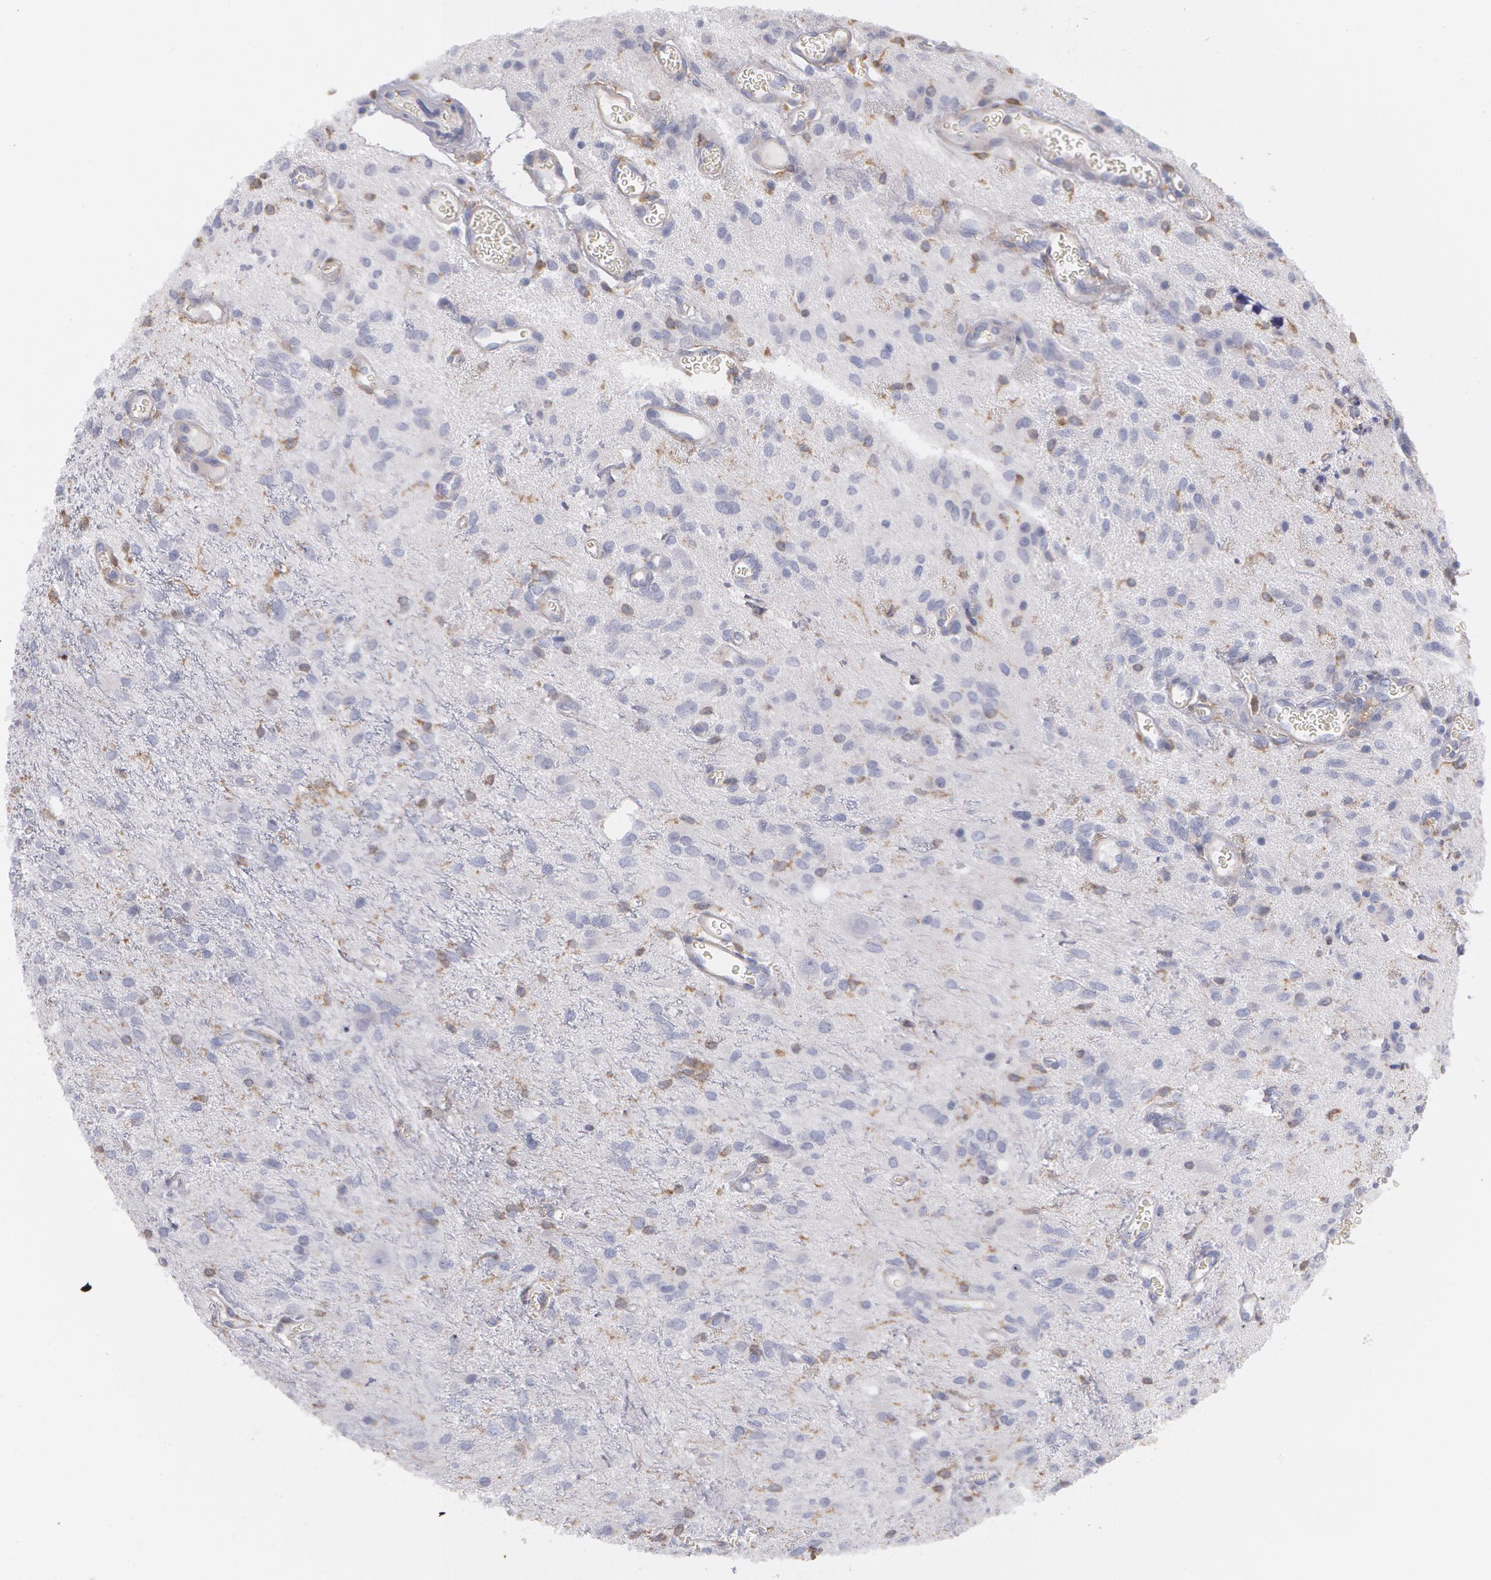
{"staining": {"intensity": "negative", "quantity": "none", "location": "none"}, "tissue": "glioma", "cell_type": "Tumor cells", "image_type": "cancer", "snomed": [{"axis": "morphology", "description": "Glioma, malignant, Low grade"}, {"axis": "topography", "description": "Brain"}], "caption": "Immunohistochemistry (IHC) of human glioma reveals no staining in tumor cells.", "gene": "SYK", "patient": {"sex": "female", "age": 15}}